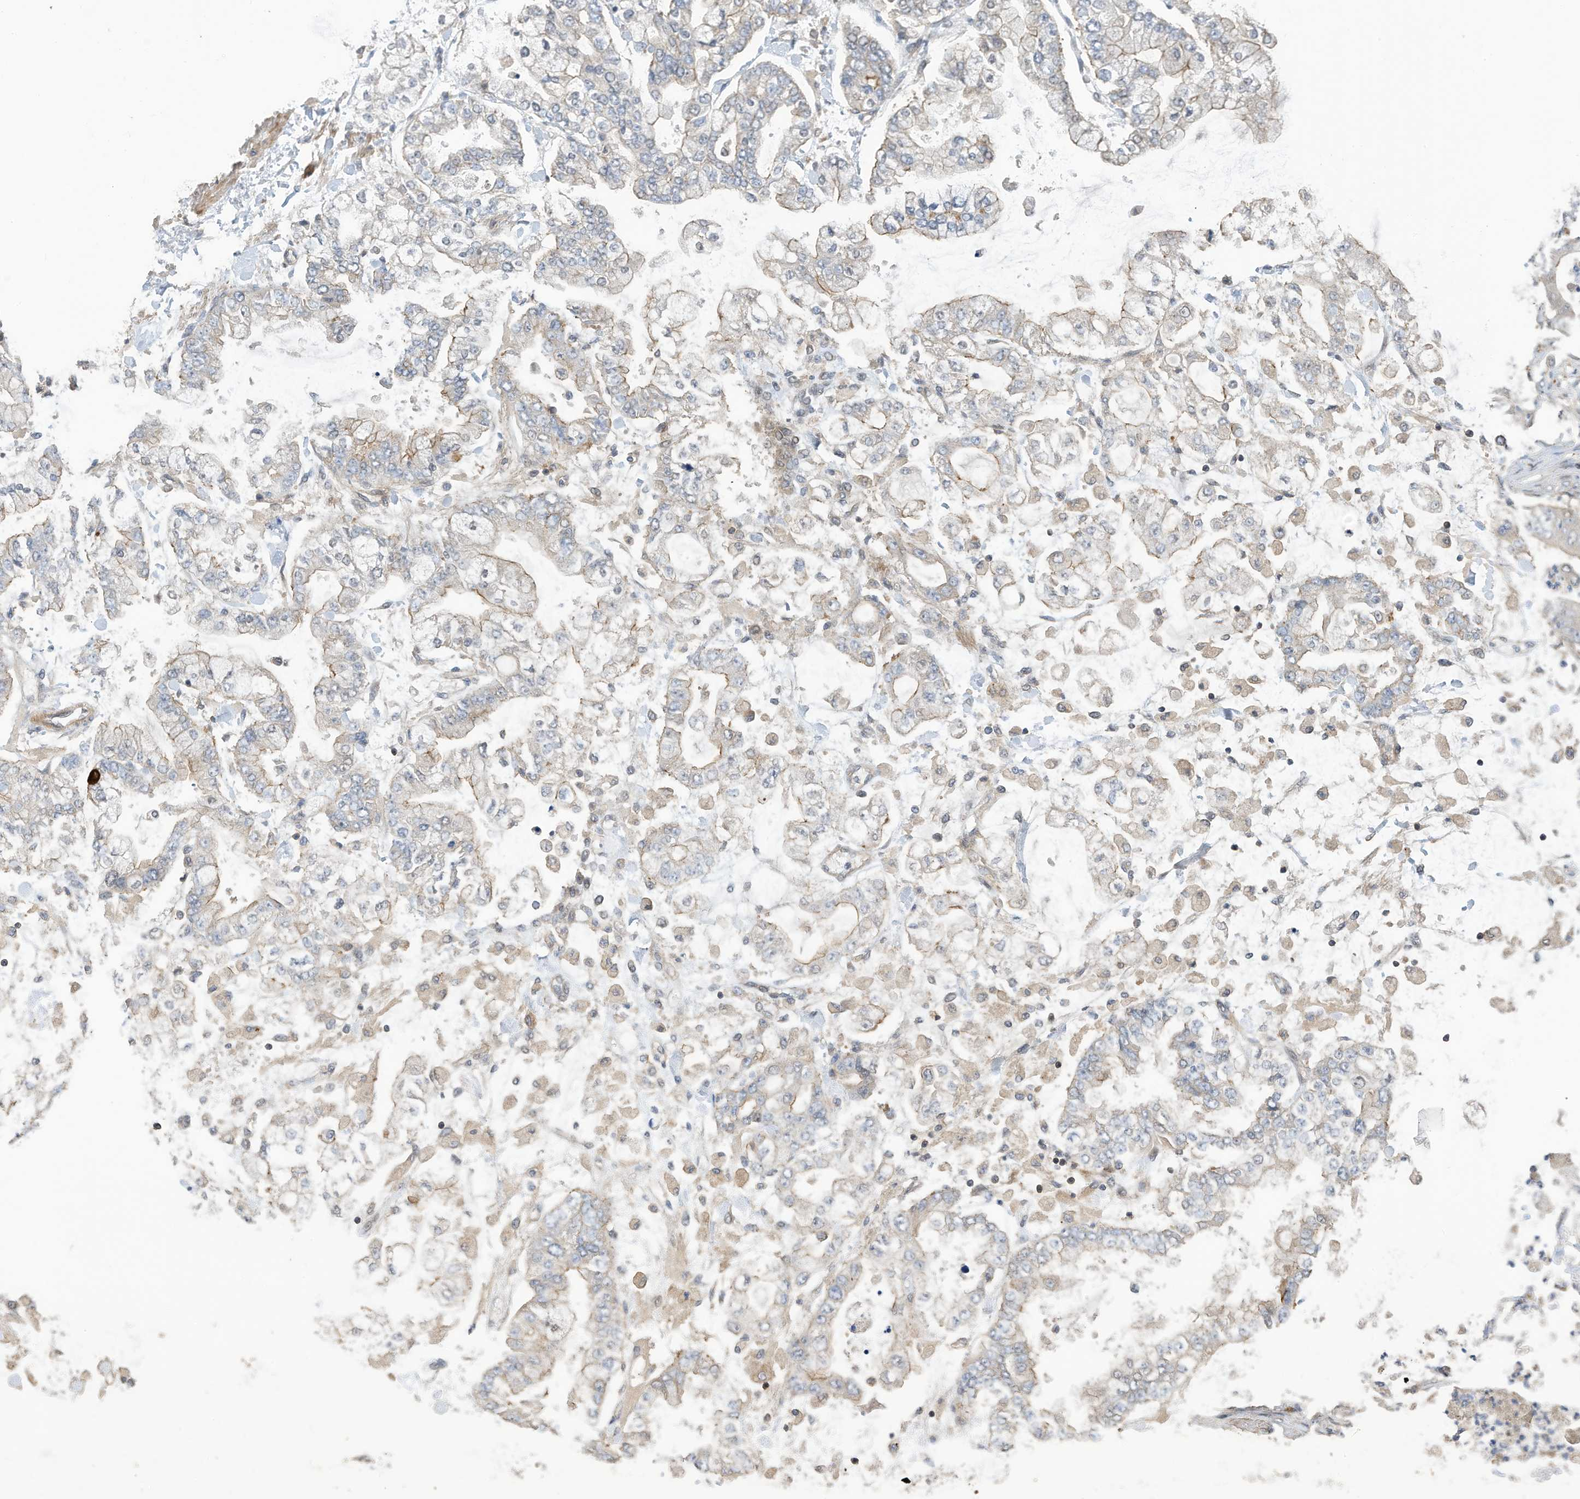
{"staining": {"intensity": "weak", "quantity": "<25%", "location": "cytoplasmic/membranous"}, "tissue": "stomach cancer", "cell_type": "Tumor cells", "image_type": "cancer", "snomed": [{"axis": "morphology", "description": "Normal tissue, NOS"}, {"axis": "morphology", "description": "Adenocarcinoma, NOS"}, {"axis": "topography", "description": "Stomach, upper"}, {"axis": "topography", "description": "Stomach"}], "caption": "High magnification brightfield microscopy of stomach adenocarcinoma stained with DAB (brown) and counterstained with hematoxylin (blue): tumor cells show no significant staining. (Stains: DAB IHC with hematoxylin counter stain, Microscopy: brightfield microscopy at high magnification).", "gene": "REC8", "patient": {"sex": "male", "age": 76}}